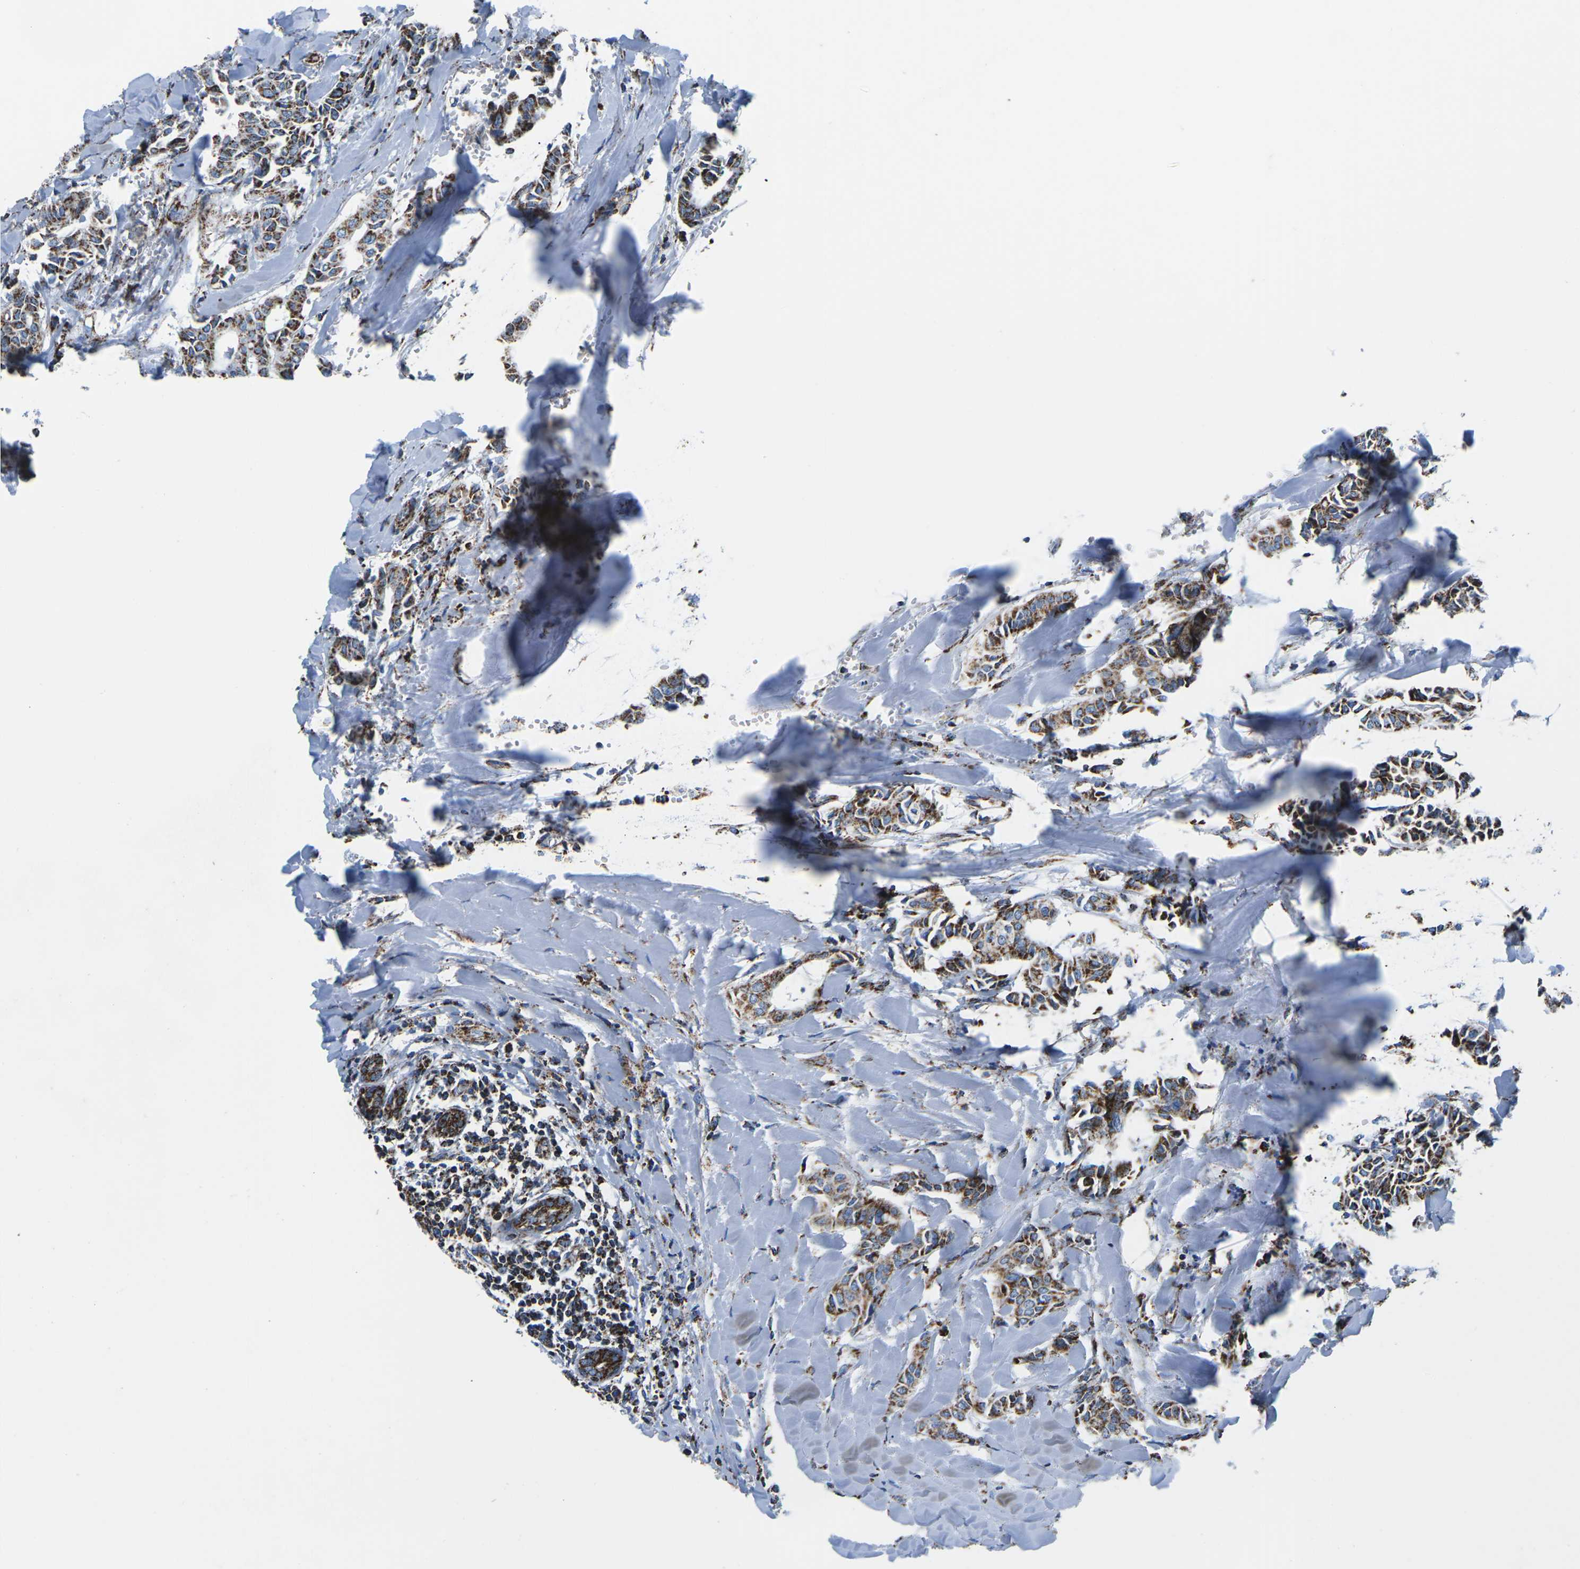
{"staining": {"intensity": "strong", "quantity": ">75%", "location": "cytoplasmic/membranous"}, "tissue": "head and neck cancer", "cell_type": "Tumor cells", "image_type": "cancer", "snomed": [{"axis": "morphology", "description": "Adenocarcinoma, NOS"}, {"axis": "topography", "description": "Salivary gland"}, {"axis": "topography", "description": "Head-Neck"}], "caption": "Head and neck adenocarcinoma stained for a protein (brown) reveals strong cytoplasmic/membranous positive positivity in about >75% of tumor cells.", "gene": "MT-CO2", "patient": {"sex": "female", "age": 59}}